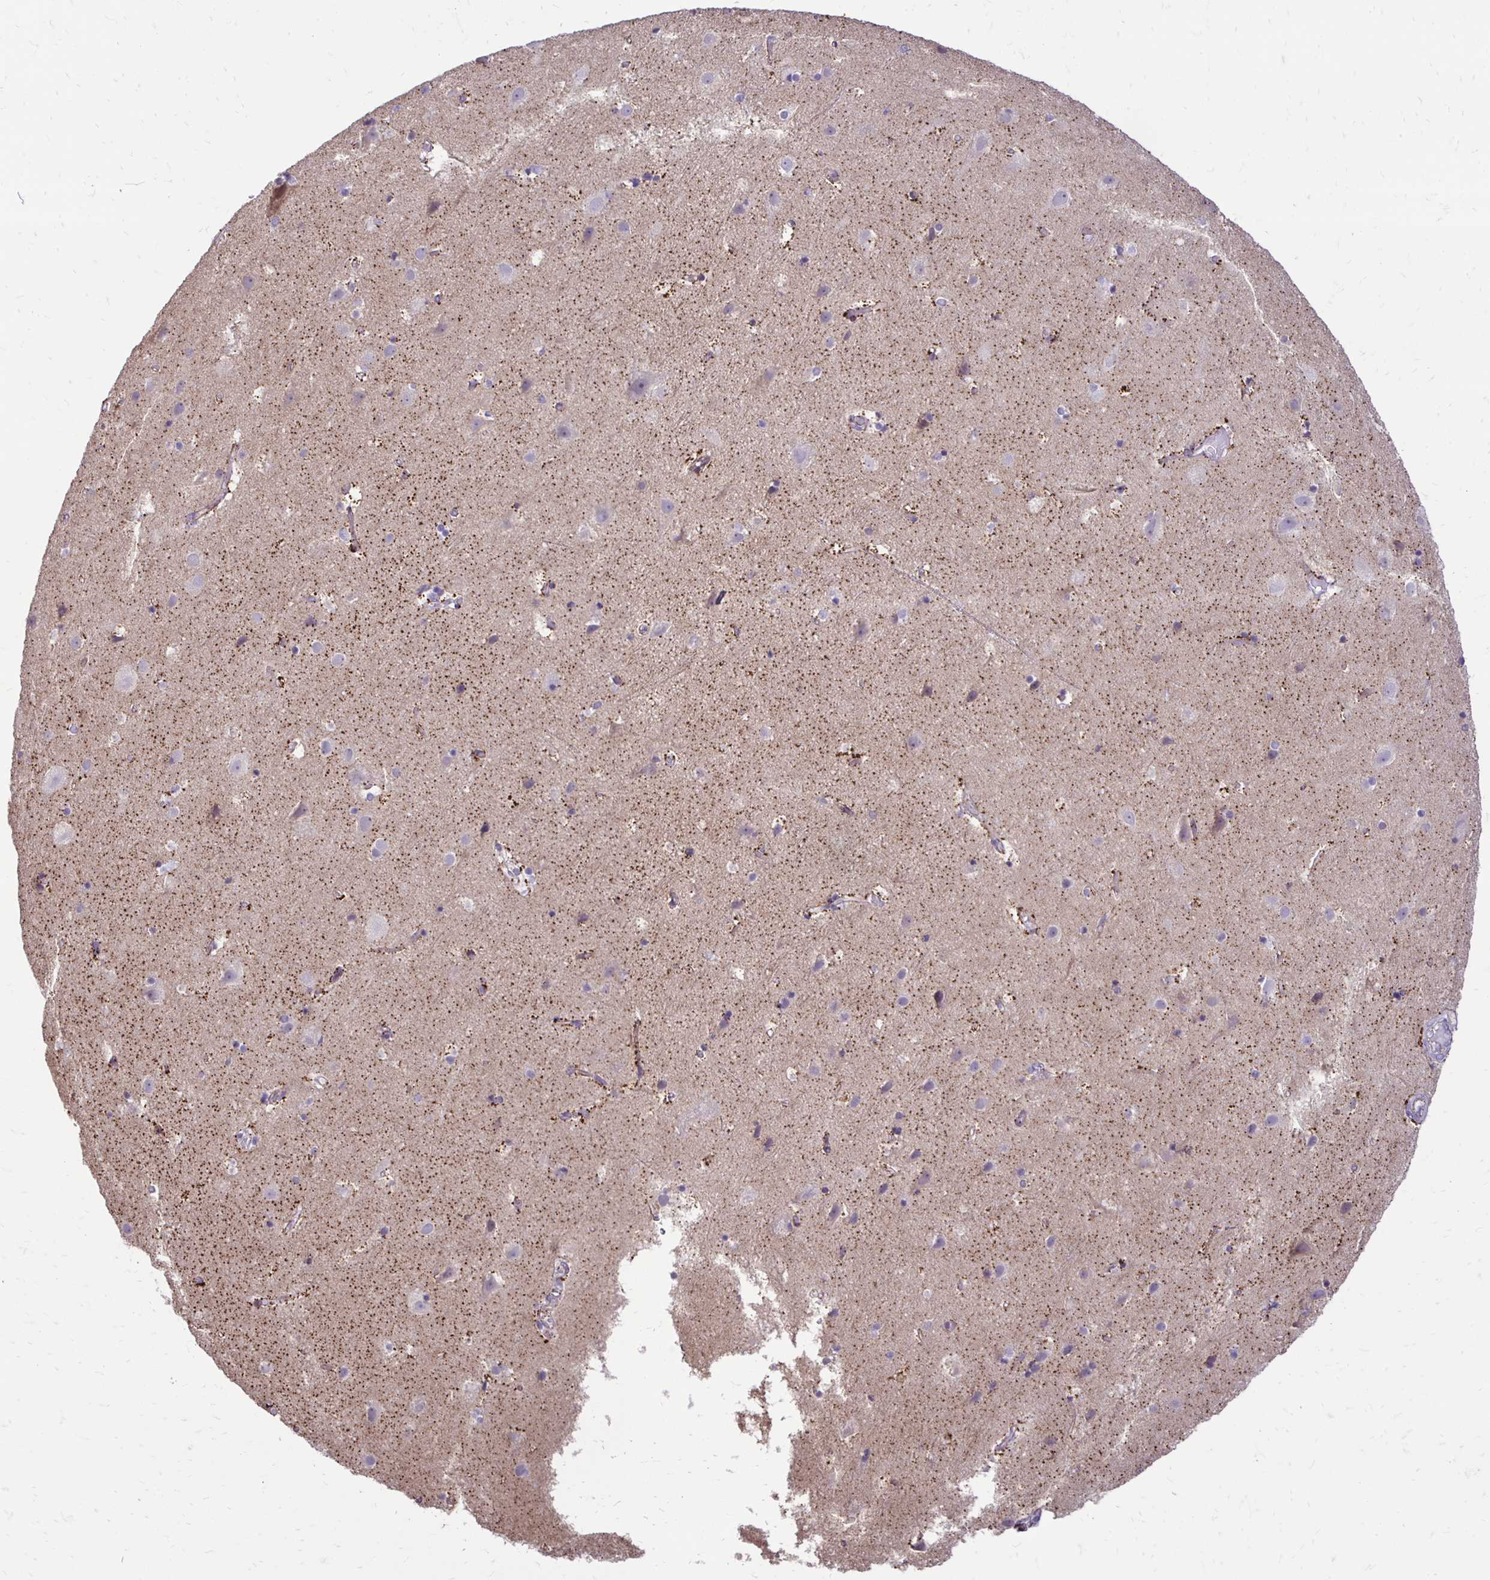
{"staining": {"intensity": "negative", "quantity": "none", "location": "none"}, "tissue": "cerebral cortex", "cell_type": "Endothelial cells", "image_type": "normal", "snomed": [{"axis": "morphology", "description": "Normal tissue, NOS"}, {"axis": "topography", "description": "Cerebral cortex"}], "caption": "Cerebral cortex stained for a protein using IHC displays no expression endothelial cells.", "gene": "GAS2", "patient": {"sex": "female", "age": 52}}